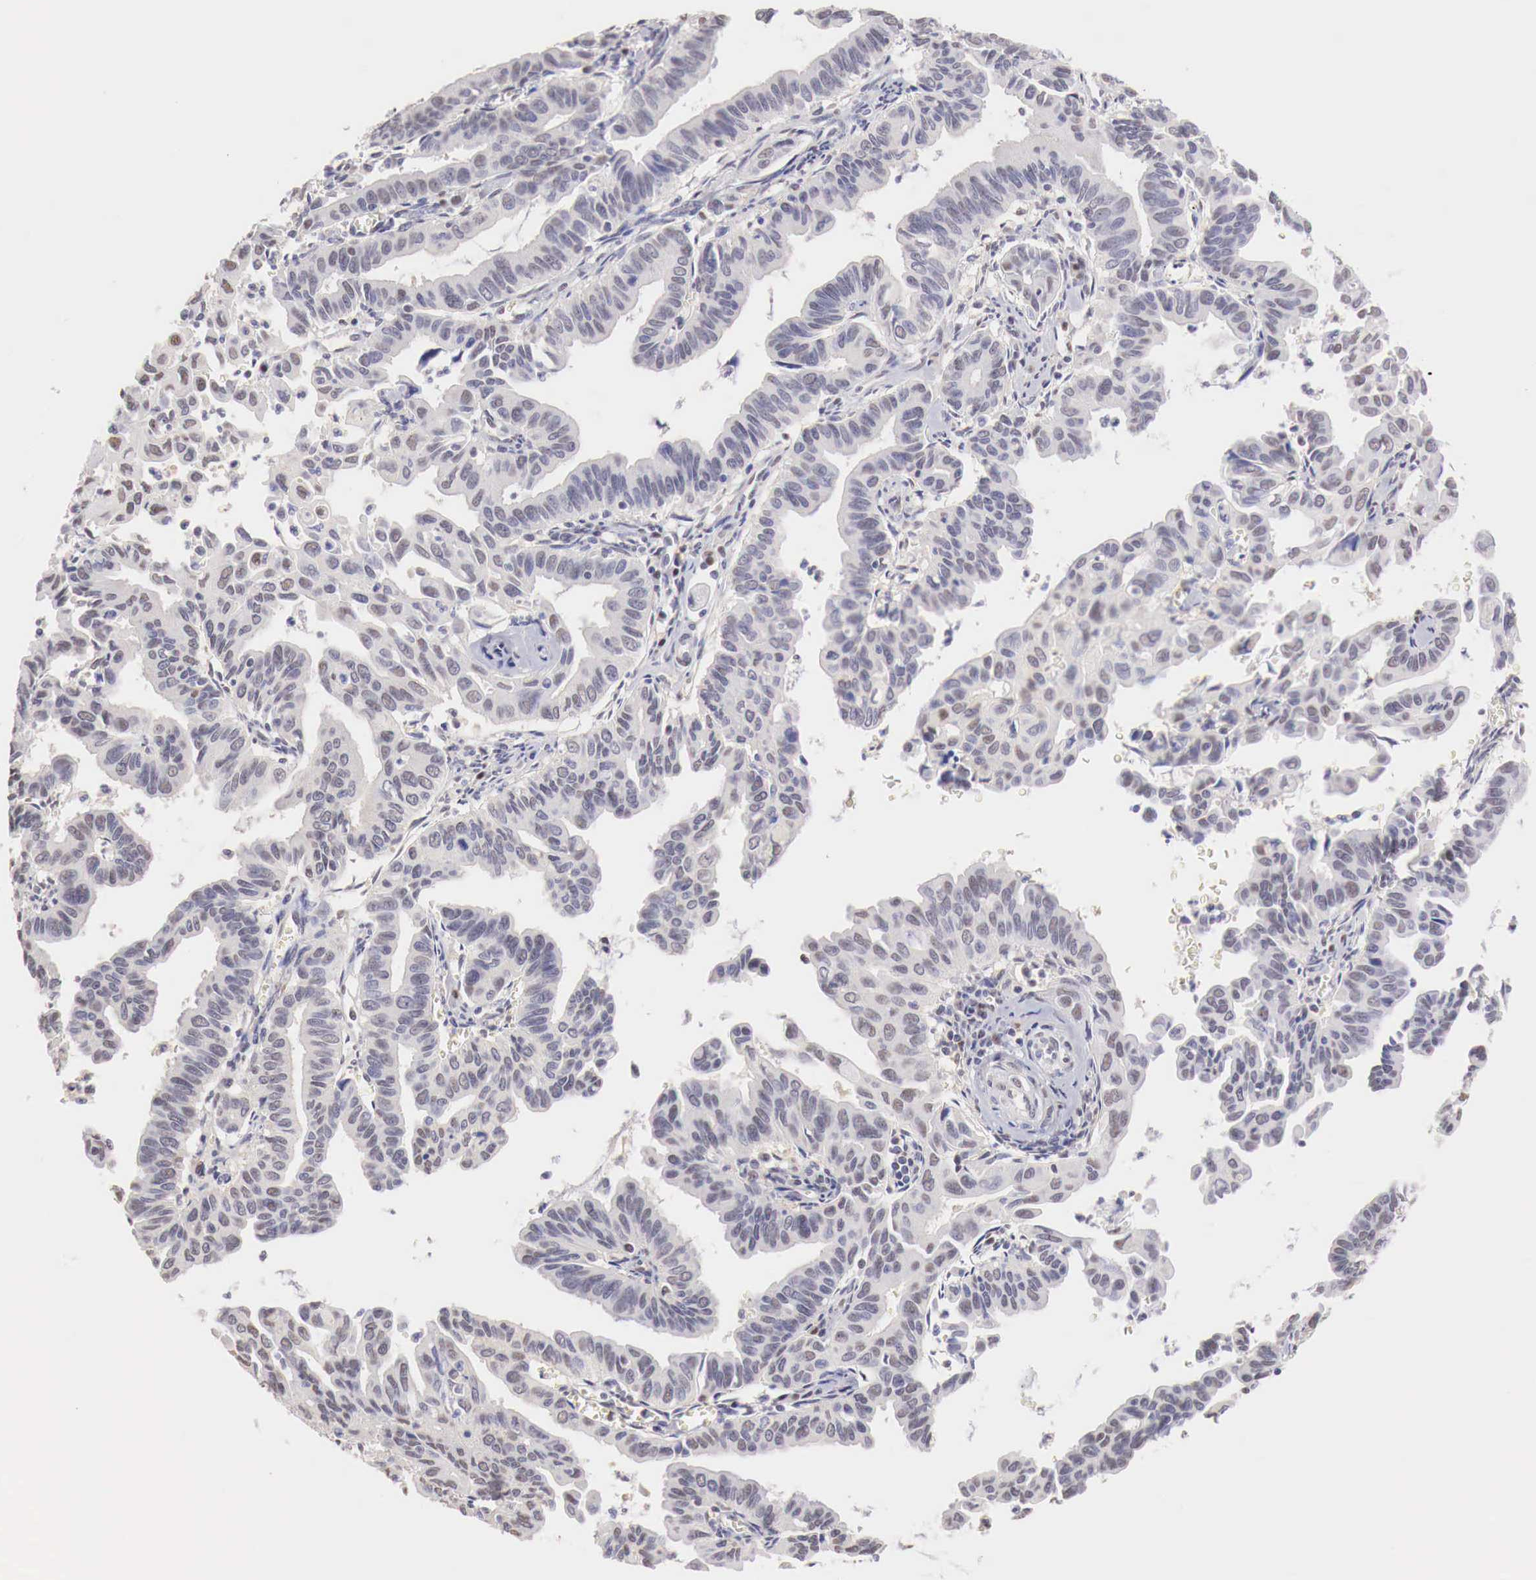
{"staining": {"intensity": "weak", "quantity": "<25%", "location": "nuclear"}, "tissue": "cervical cancer", "cell_type": "Tumor cells", "image_type": "cancer", "snomed": [{"axis": "morphology", "description": "Normal tissue, NOS"}, {"axis": "morphology", "description": "Adenocarcinoma, NOS"}, {"axis": "topography", "description": "Cervix"}], "caption": "Immunohistochemistry (IHC) of human cervical cancer exhibits no staining in tumor cells. (DAB (3,3'-diaminobenzidine) immunohistochemistry, high magnification).", "gene": "UBA1", "patient": {"sex": "female", "age": 34}}